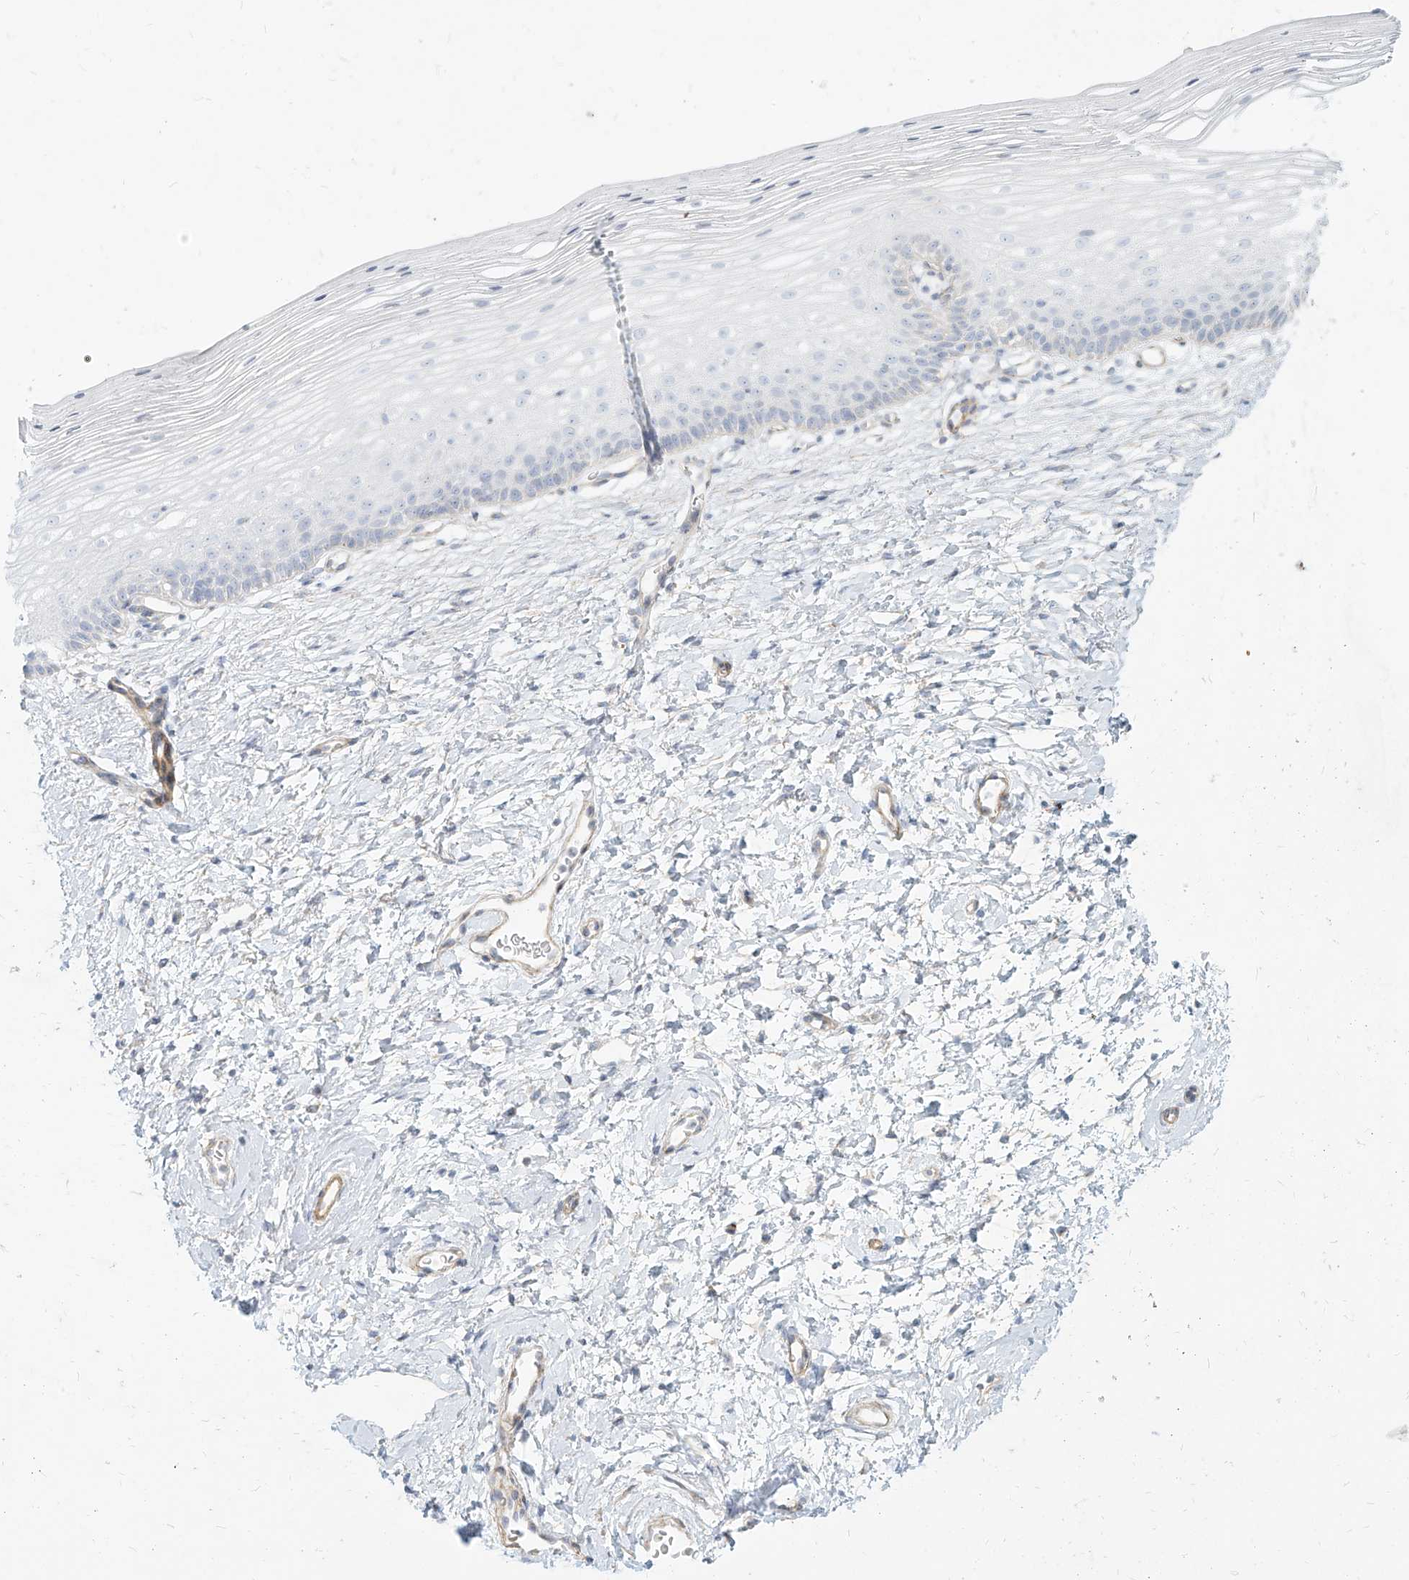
{"staining": {"intensity": "negative", "quantity": "none", "location": "none"}, "tissue": "cervix", "cell_type": "Glandular cells", "image_type": "normal", "snomed": [{"axis": "morphology", "description": "Normal tissue, NOS"}, {"axis": "topography", "description": "Cervix"}], "caption": "Immunohistochemical staining of normal cervix exhibits no significant staining in glandular cells. (DAB (3,3'-diaminobenzidine) immunohistochemistry visualized using brightfield microscopy, high magnification).", "gene": "ITPKB", "patient": {"sex": "female", "age": 72}}